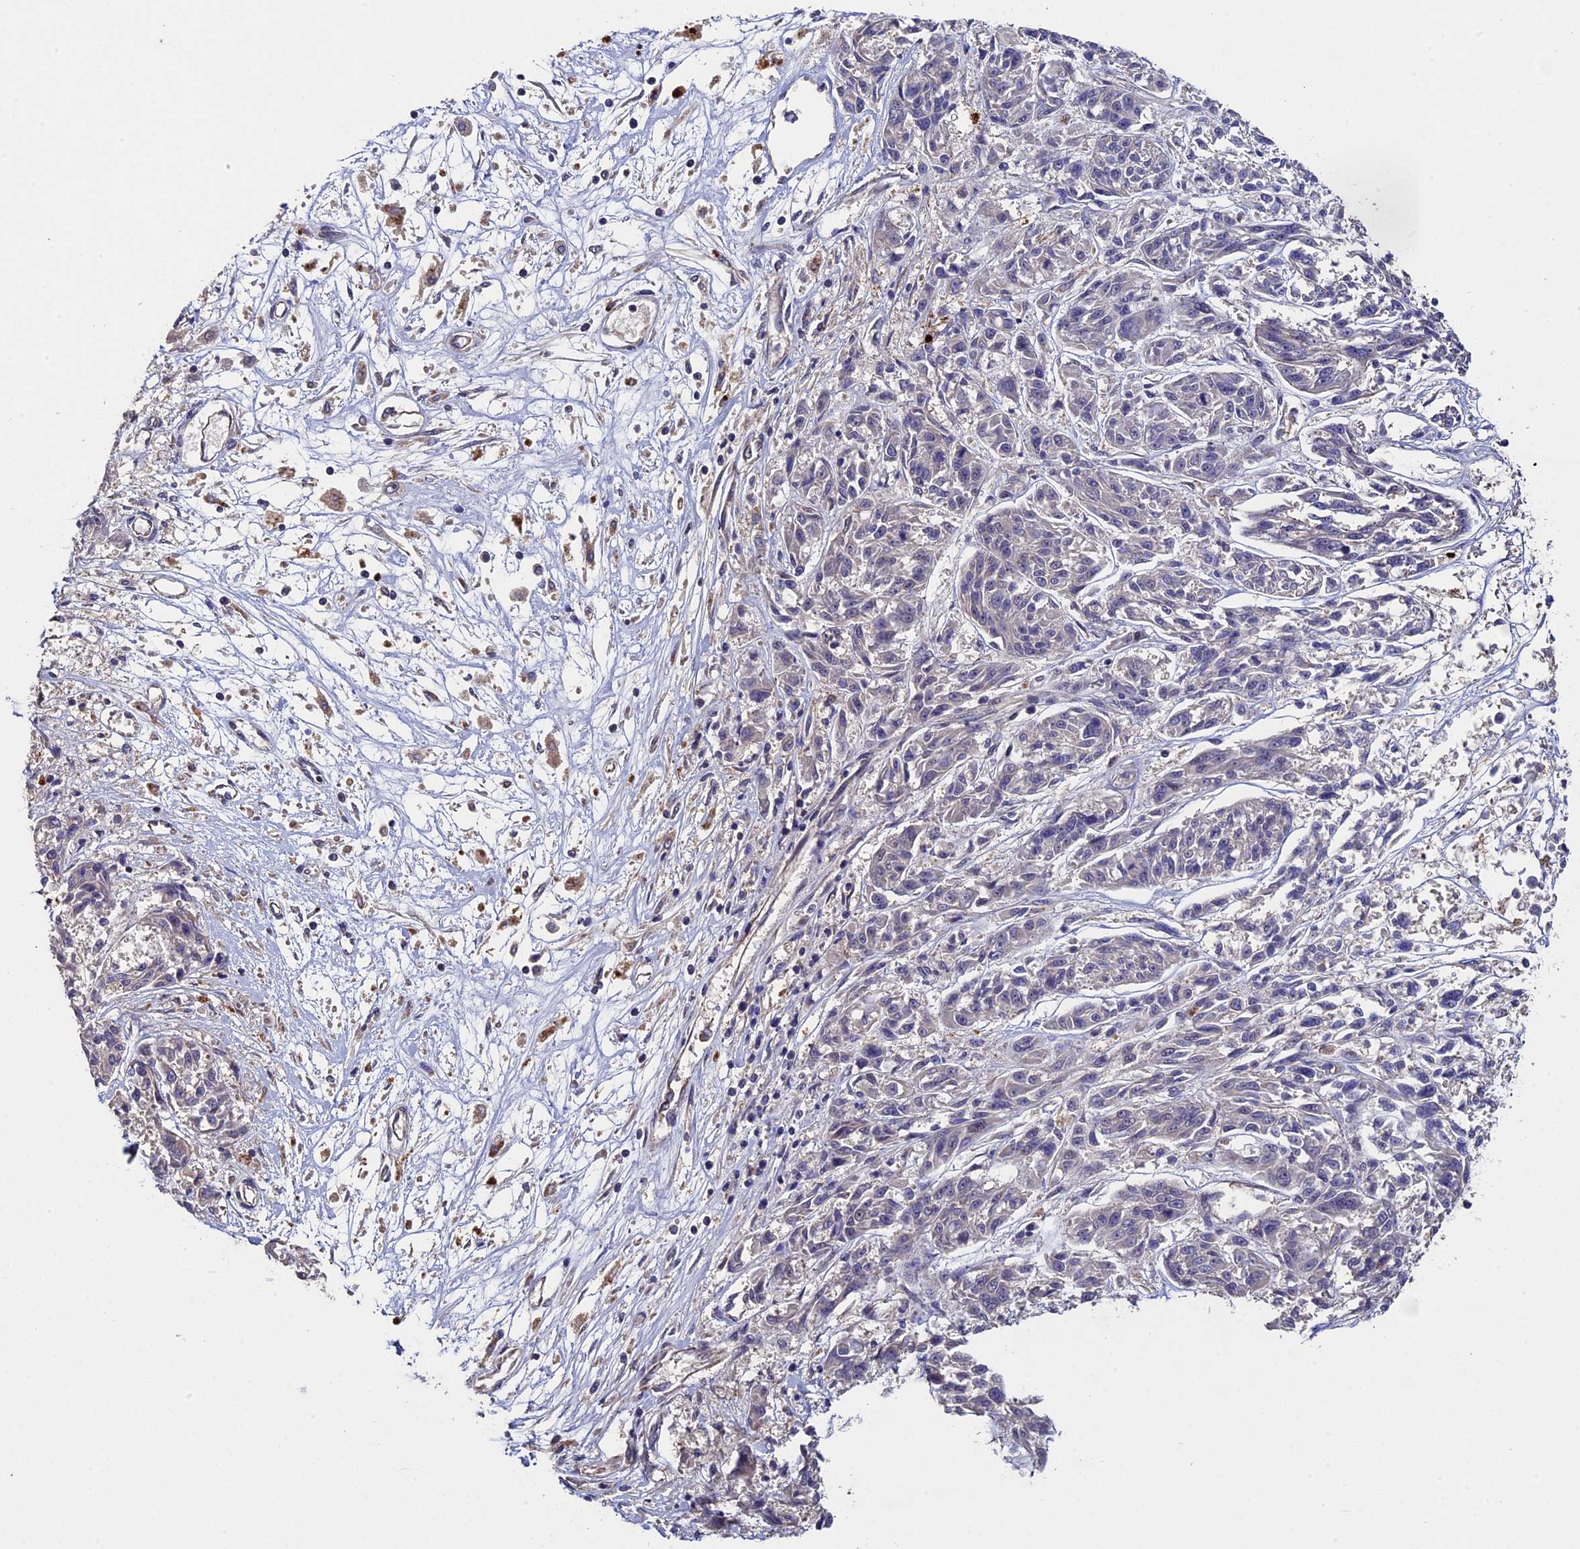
{"staining": {"intensity": "negative", "quantity": "none", "location": "none"}, "tissue": "melanoma", "cell_type": "Tumor cells", "image_type": "cancer", "snomed": [{"axis": "morphology", "description": "Malignant melanoma, NOS"}, {"axis": "topography", "description": "Skin"}], "caption": "A photomicrograph of melanoma stained for a protein demonstrates no brown staining in tumor cells.", "gene": "RNF17", "patient": {"sex": "male", "age": 53}}